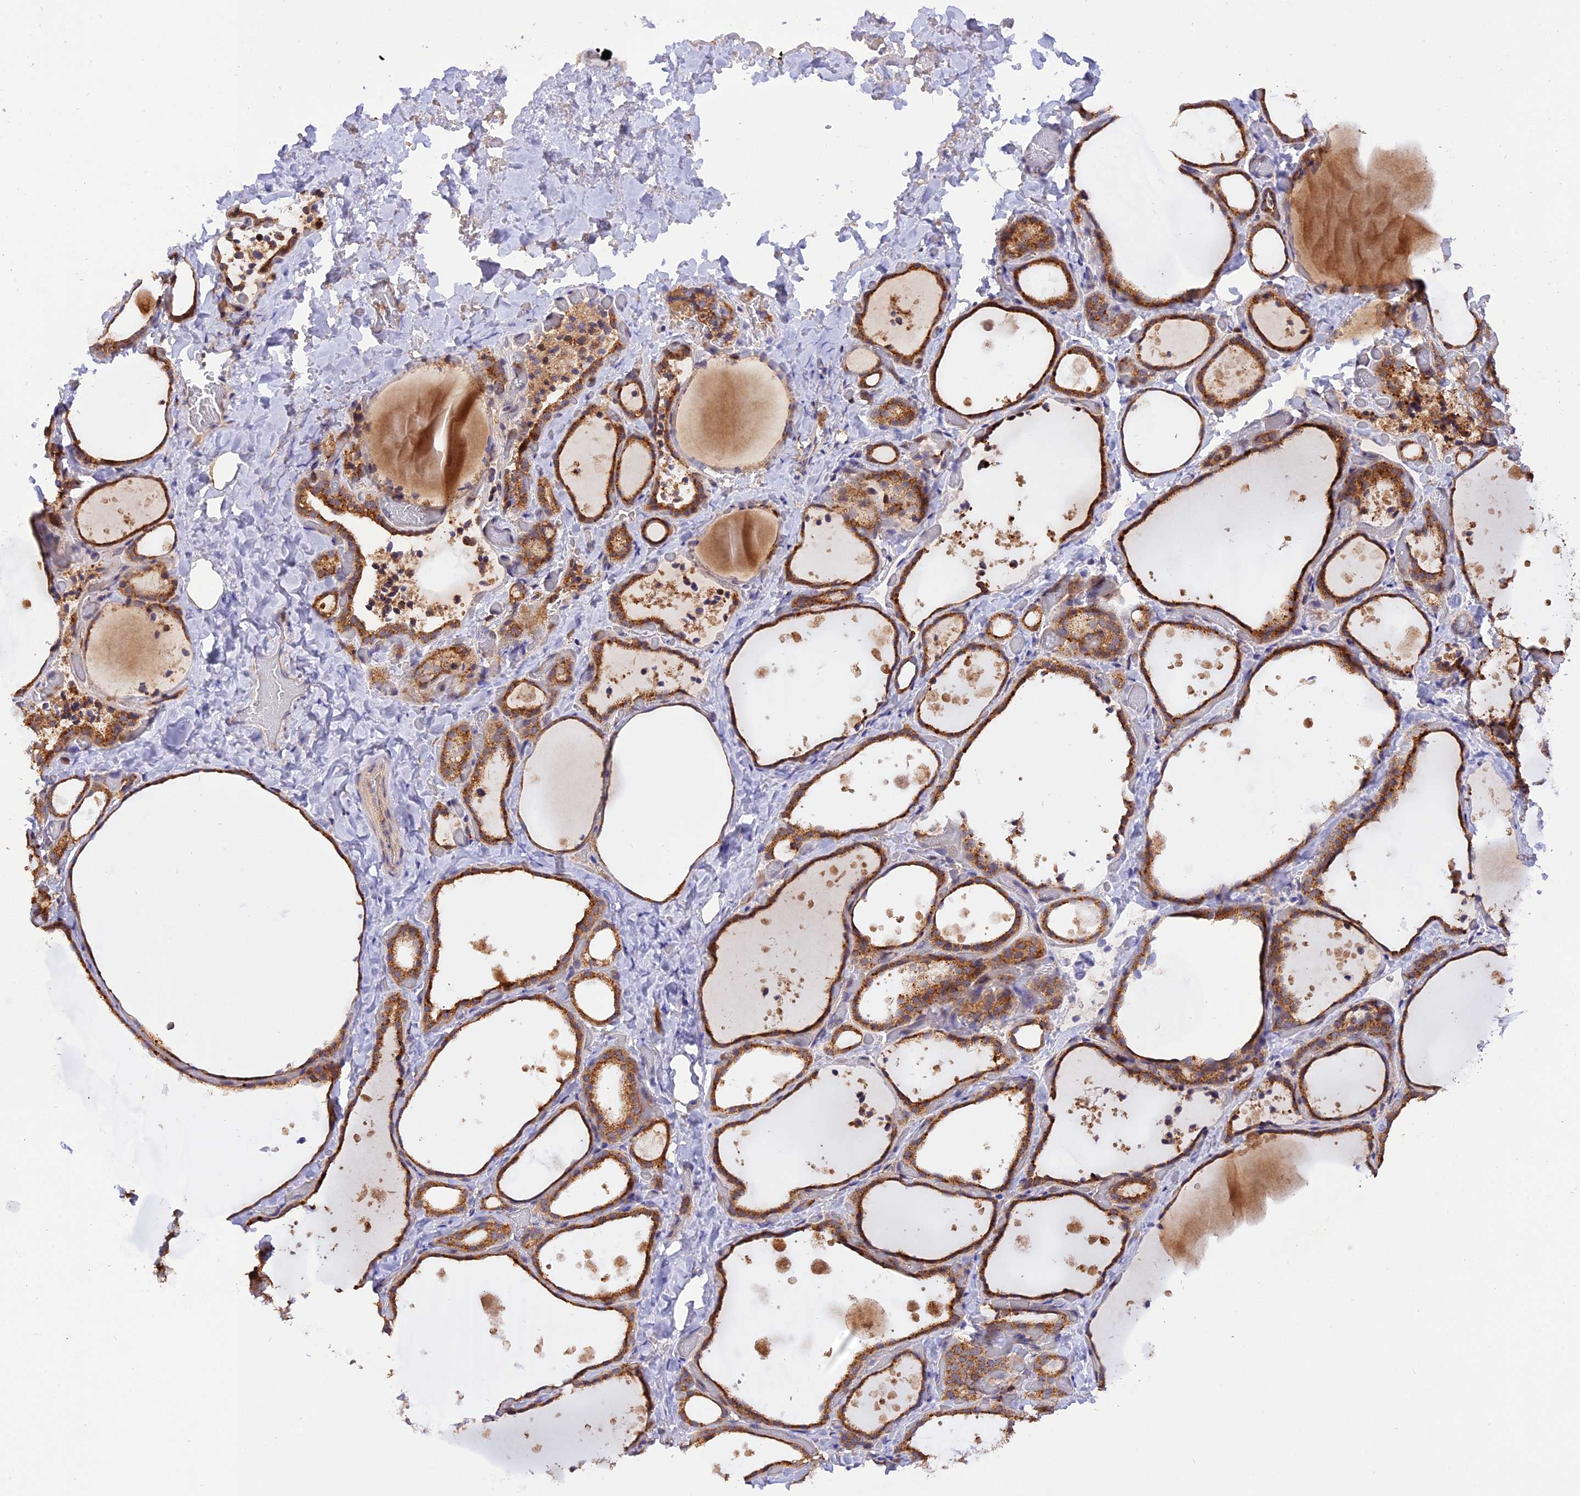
{"staining": {"intensity": "moderate", "quantity": ">75%", "location": "cytoplasmic/membranous"}, "tissue": "thyroid gland", "cell_type": "Glandular cells", "image_type": "normal", "snomed": [{"axis": "morphology", "description": "Normal tissue, NOS"}, {"axis": "topography", "description": "Thyroid gland"}], "caption": "IHC staining of normal thyroid gland, which displays medium levels of moderate cytoplasmic/membranous positivity in approximately >75% of glandular cells indicating moderate cytoplasmic/membranous protein staining. The staining was performed using DAB (brown) for protein detection and nuclei were counterstained in hematoxylin (blue).", "gene": "PEX3", "patient": {"sex": "female", "age": 44}}